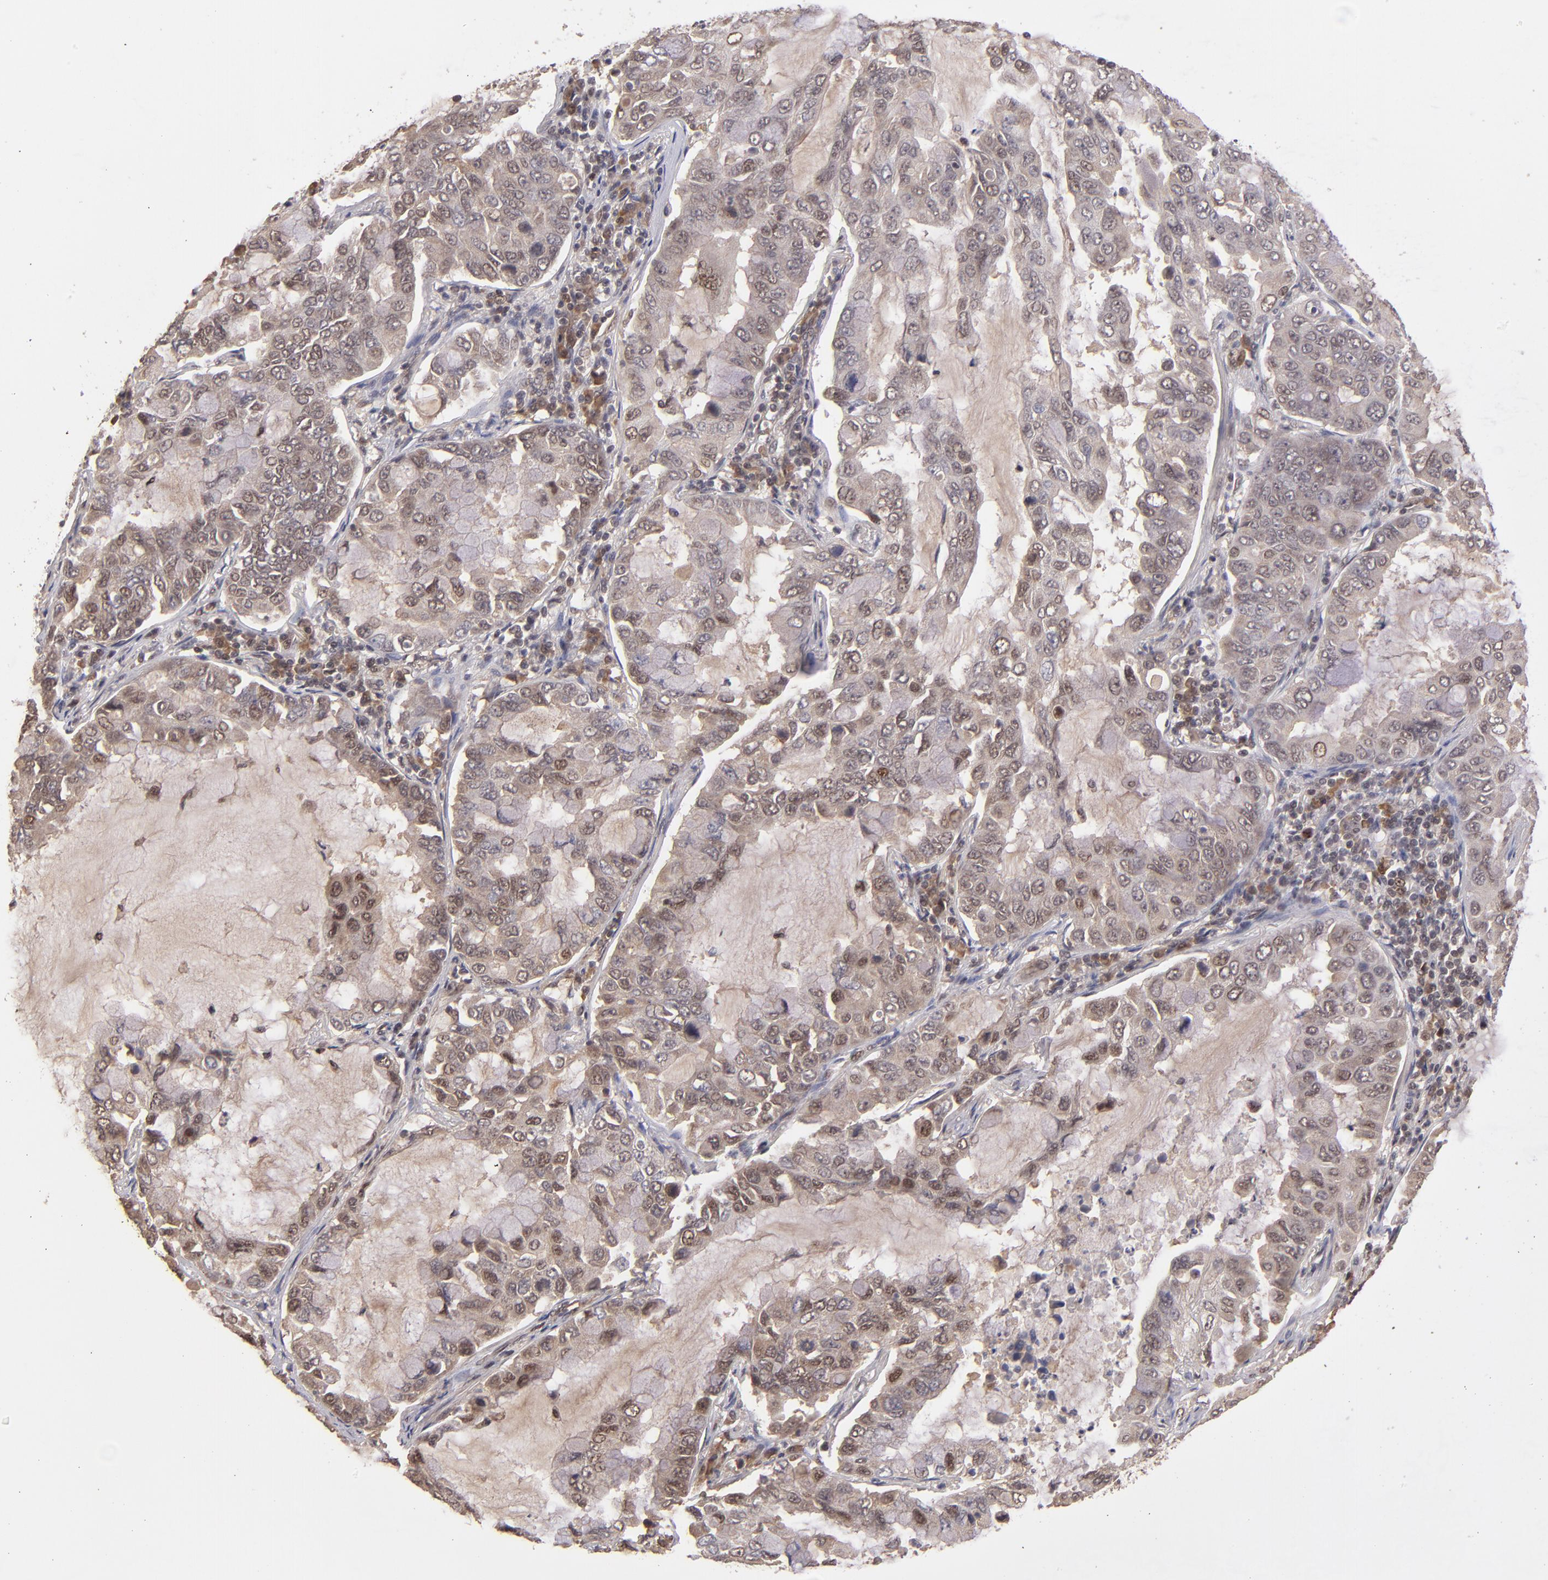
{"staining": {"intensity": "weak", "quantity": "25%-75%", "location": "cytoplasmic/membranous,nuclear"}, "tissue": "lung cancer", "cell_type": "Tumor cells", "image_type": "cancer", "snomed": [{"axis": "morphology", "description": "Adenocarcinoma, NOS"}, {"axis": "topography", "description": "Lung"}], "caption": "A photomicrograph of lung cancer stained for a protein displays weak cytoplasmic/membranous and nuclear brown staining in tumor cells.", "gene": "ABHD12B", "patient": {"sex": "male", "age": 64}}